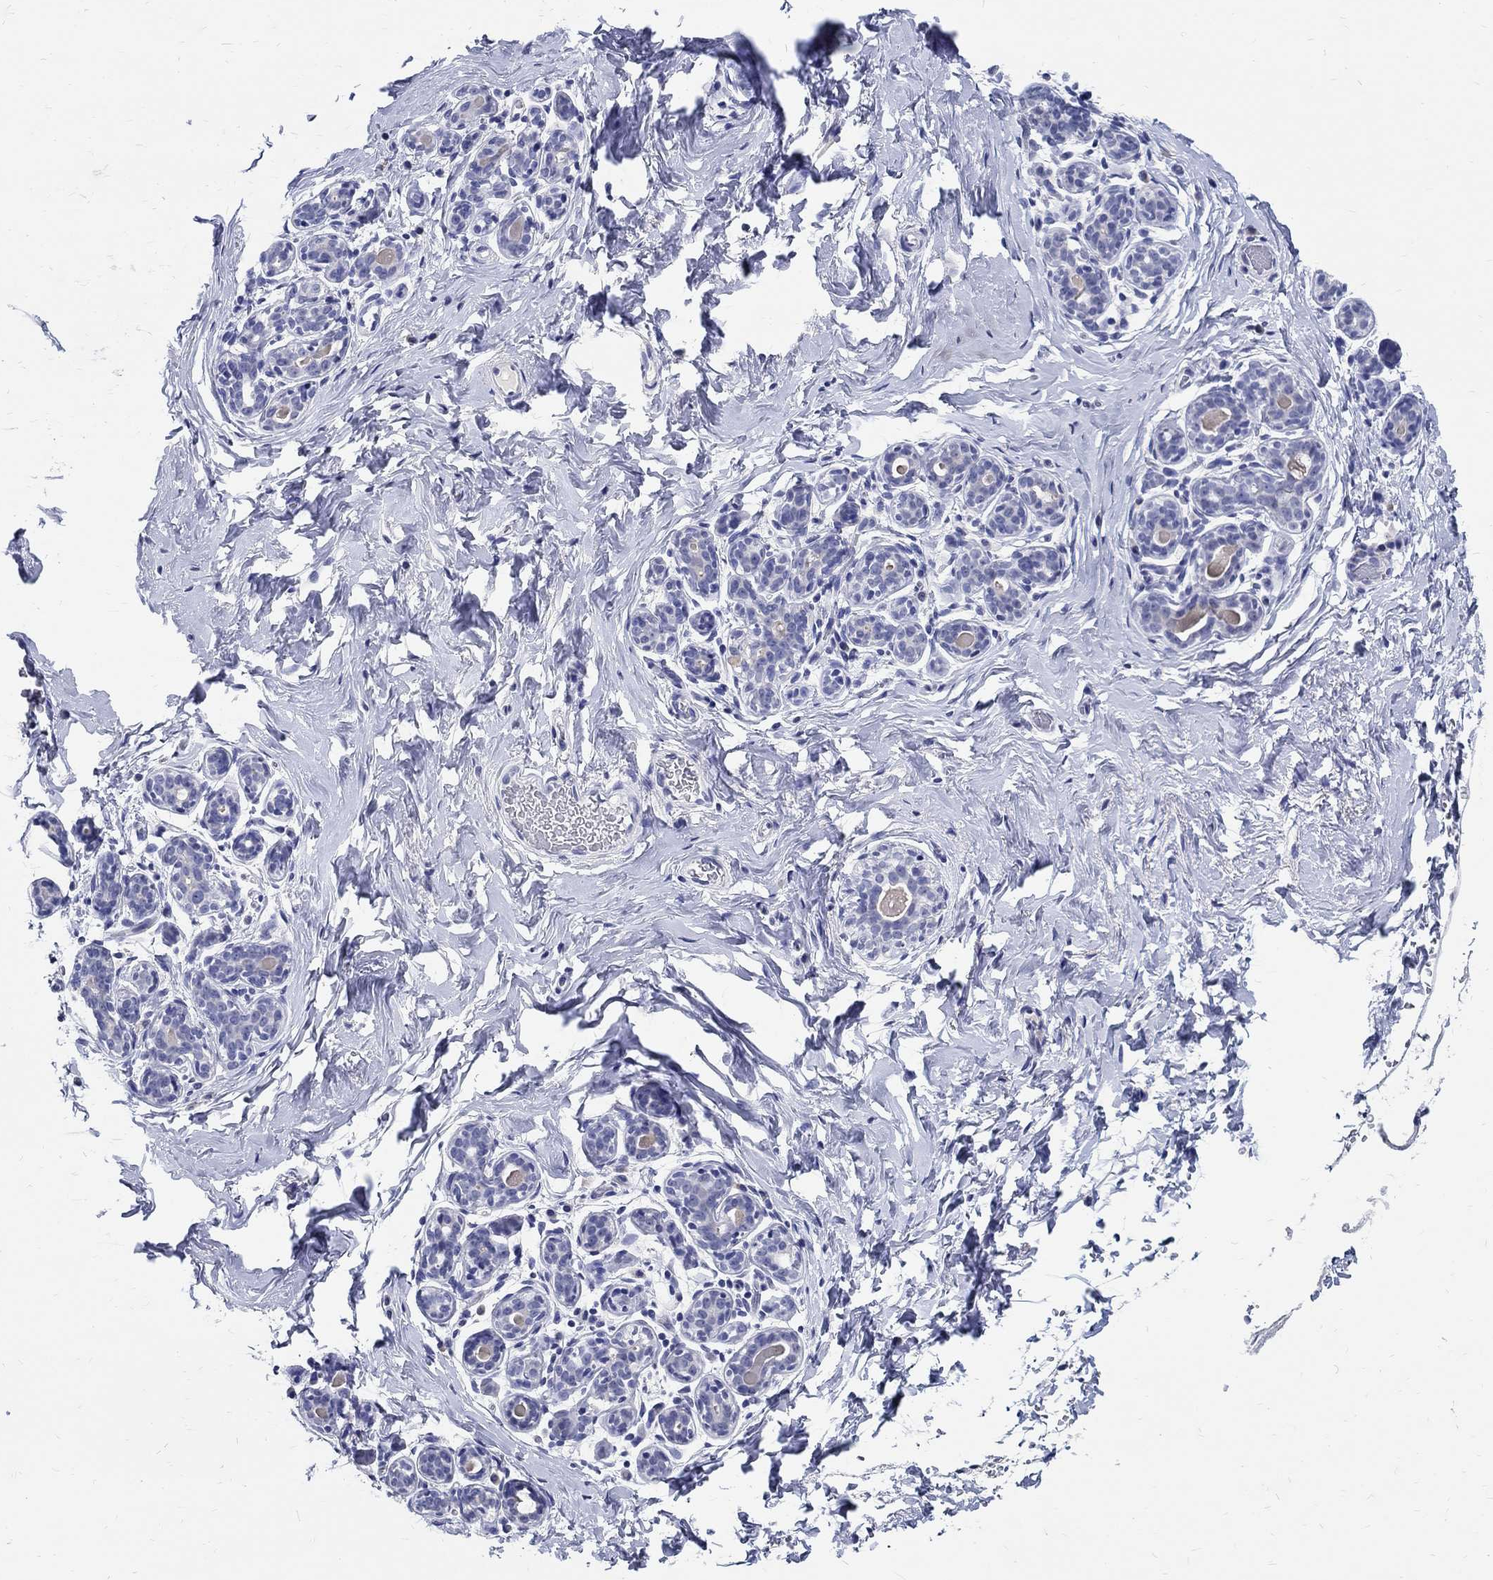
{"staining": {"intensity": "negative", "quantity": "none", "location": "none"}, "tissue": "breast", "cell_type": "Adipocytes", "image_type": "normal", "snomed": [{"axis": "morphology", "description": "Normal tissue, NOS"}, {"axis": "topography", "description": "Skin"}, {"axis": "topography", "description": "Breast"}], "caption": "Immunohistochemistry (IHC) histopathology image of benign human breast stained for a protein (brown), which reveals no expression in adipocytes.", "gene": "SOX2", "patient": {"sex": "female", "age": 43}}